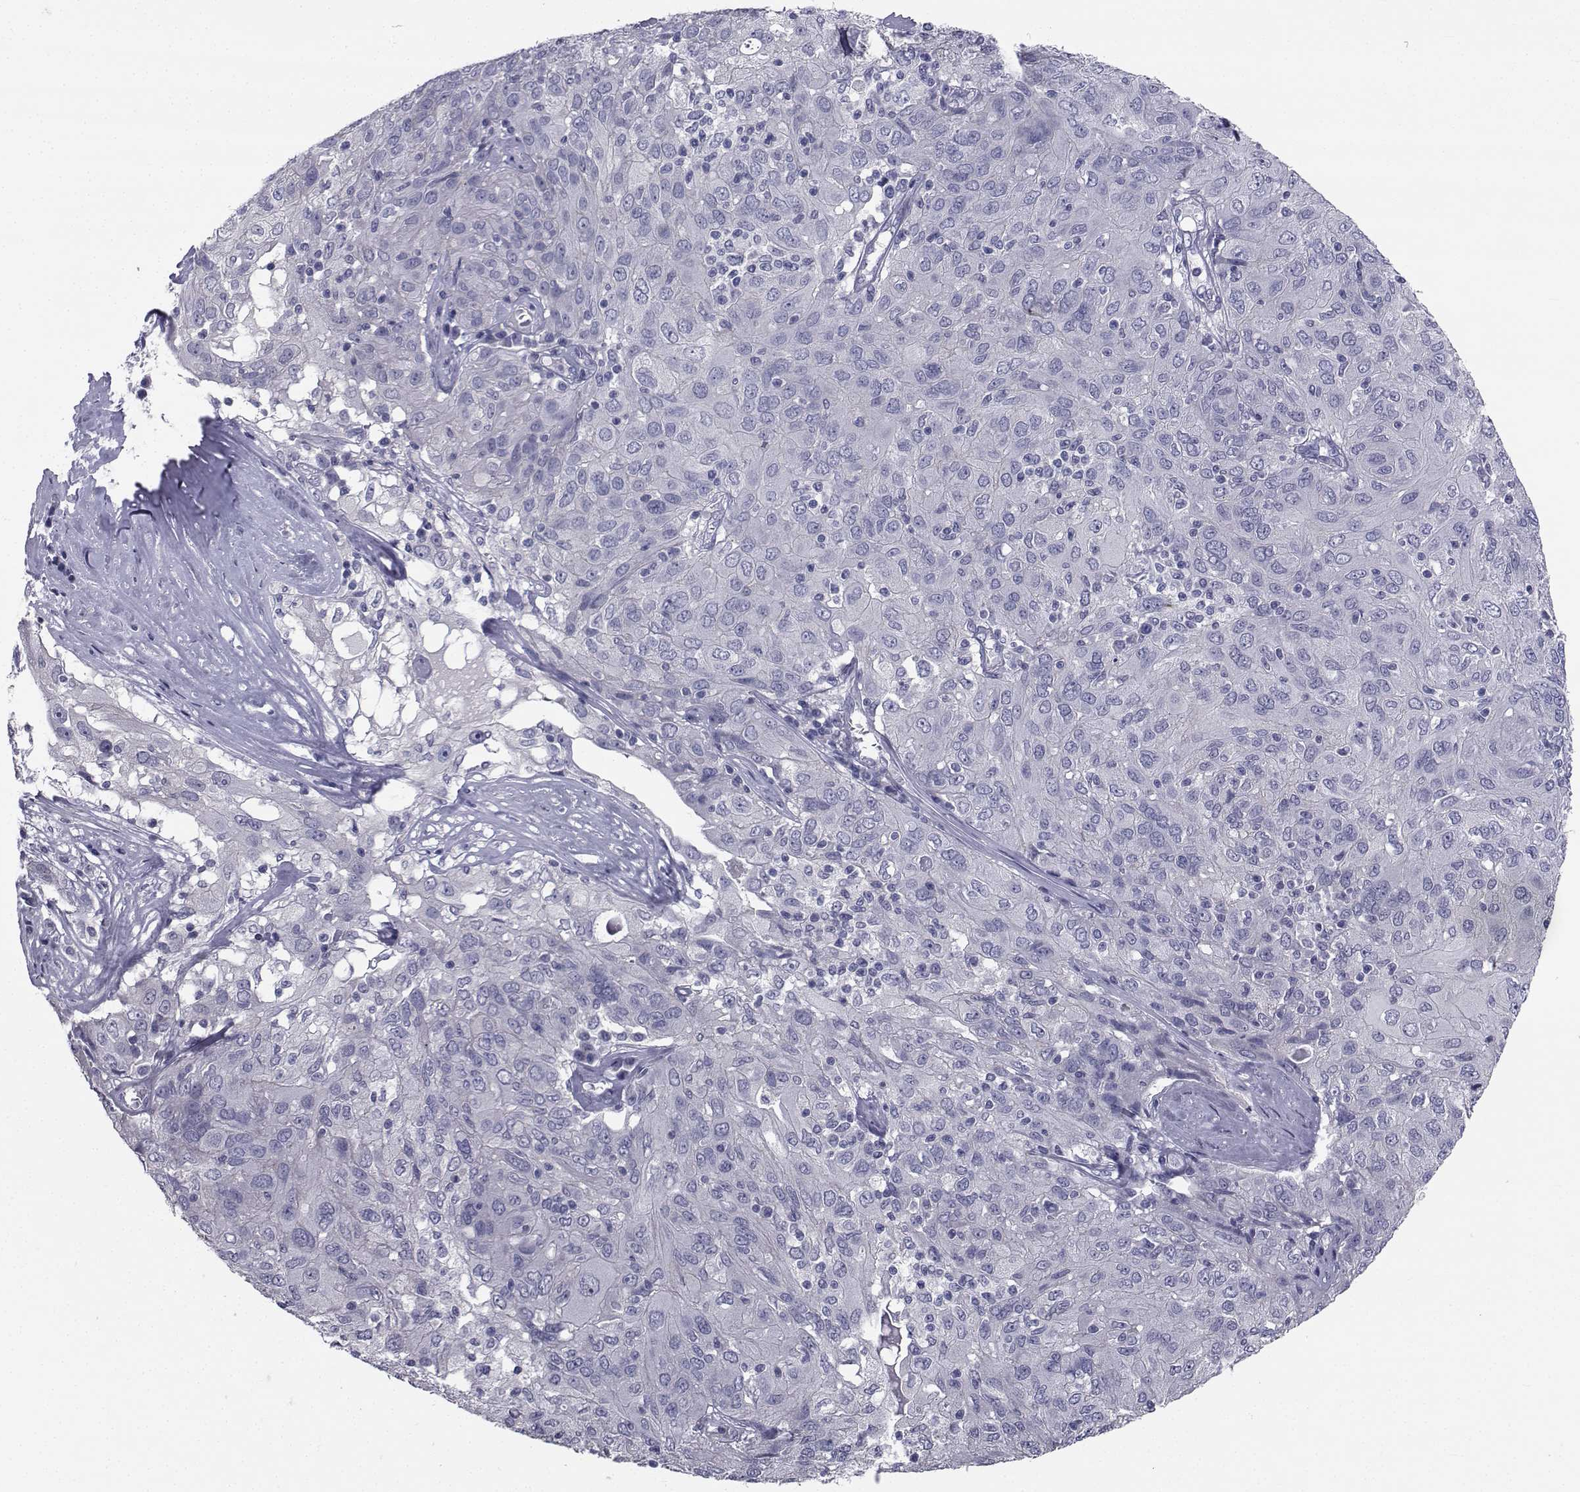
{"staining": {"intensity": "negative", "quantity": "none", "location": "none"}, "tissue": "ovarian cancer", "cell_type": "Tumor cells", "image_type": "cancer", "snomed": [{"axis": "morphology", "description": "Carcinoma, endometroid"}, {"axis": "topography", "description": "Ovary"}], "caption": "High power microscopy histopathology image of an immunohistochemistry histopathology image of ovarian endometroid carcinoma, revealing no significant staining in tumor cells.", "gene": "CHRNA1", "patient": {"sex": "female", "age": 50}}